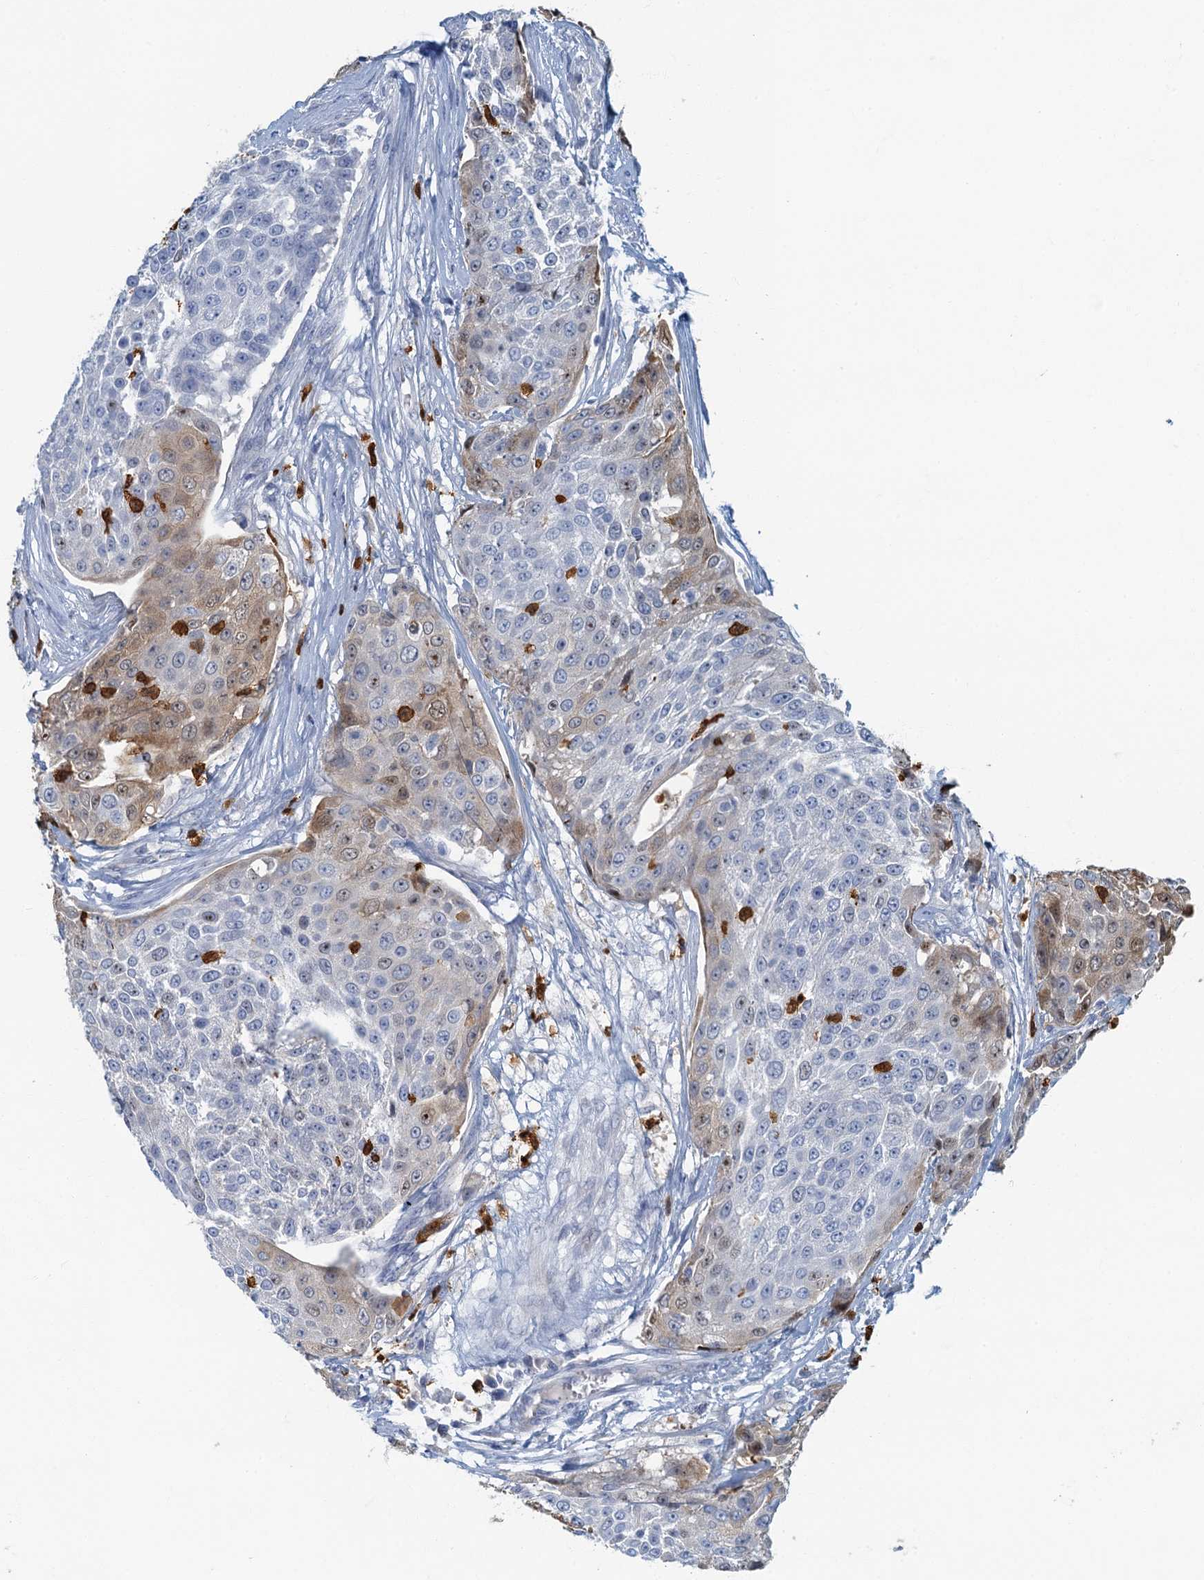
{"staining": {"intensity": "weak", "quantity": "<25%", "location": "cytoplasmic/membranous,nuclear"}, "tissue": "urothelial cancer", "cell_type": "Tumor cells", "image_type": "cancer", "snomed": [{"axis": "morphology", "description": "Urothelial carcinoma, High grade"}, {"axis": "topography", "description": "Urinary bladder"}], "caption": "Urothelial cancer stained for a protein using IHC shows no expression tumor cells.", "gene": "ANKDD1A", "patient": {"sex": "female", "age": 63}}